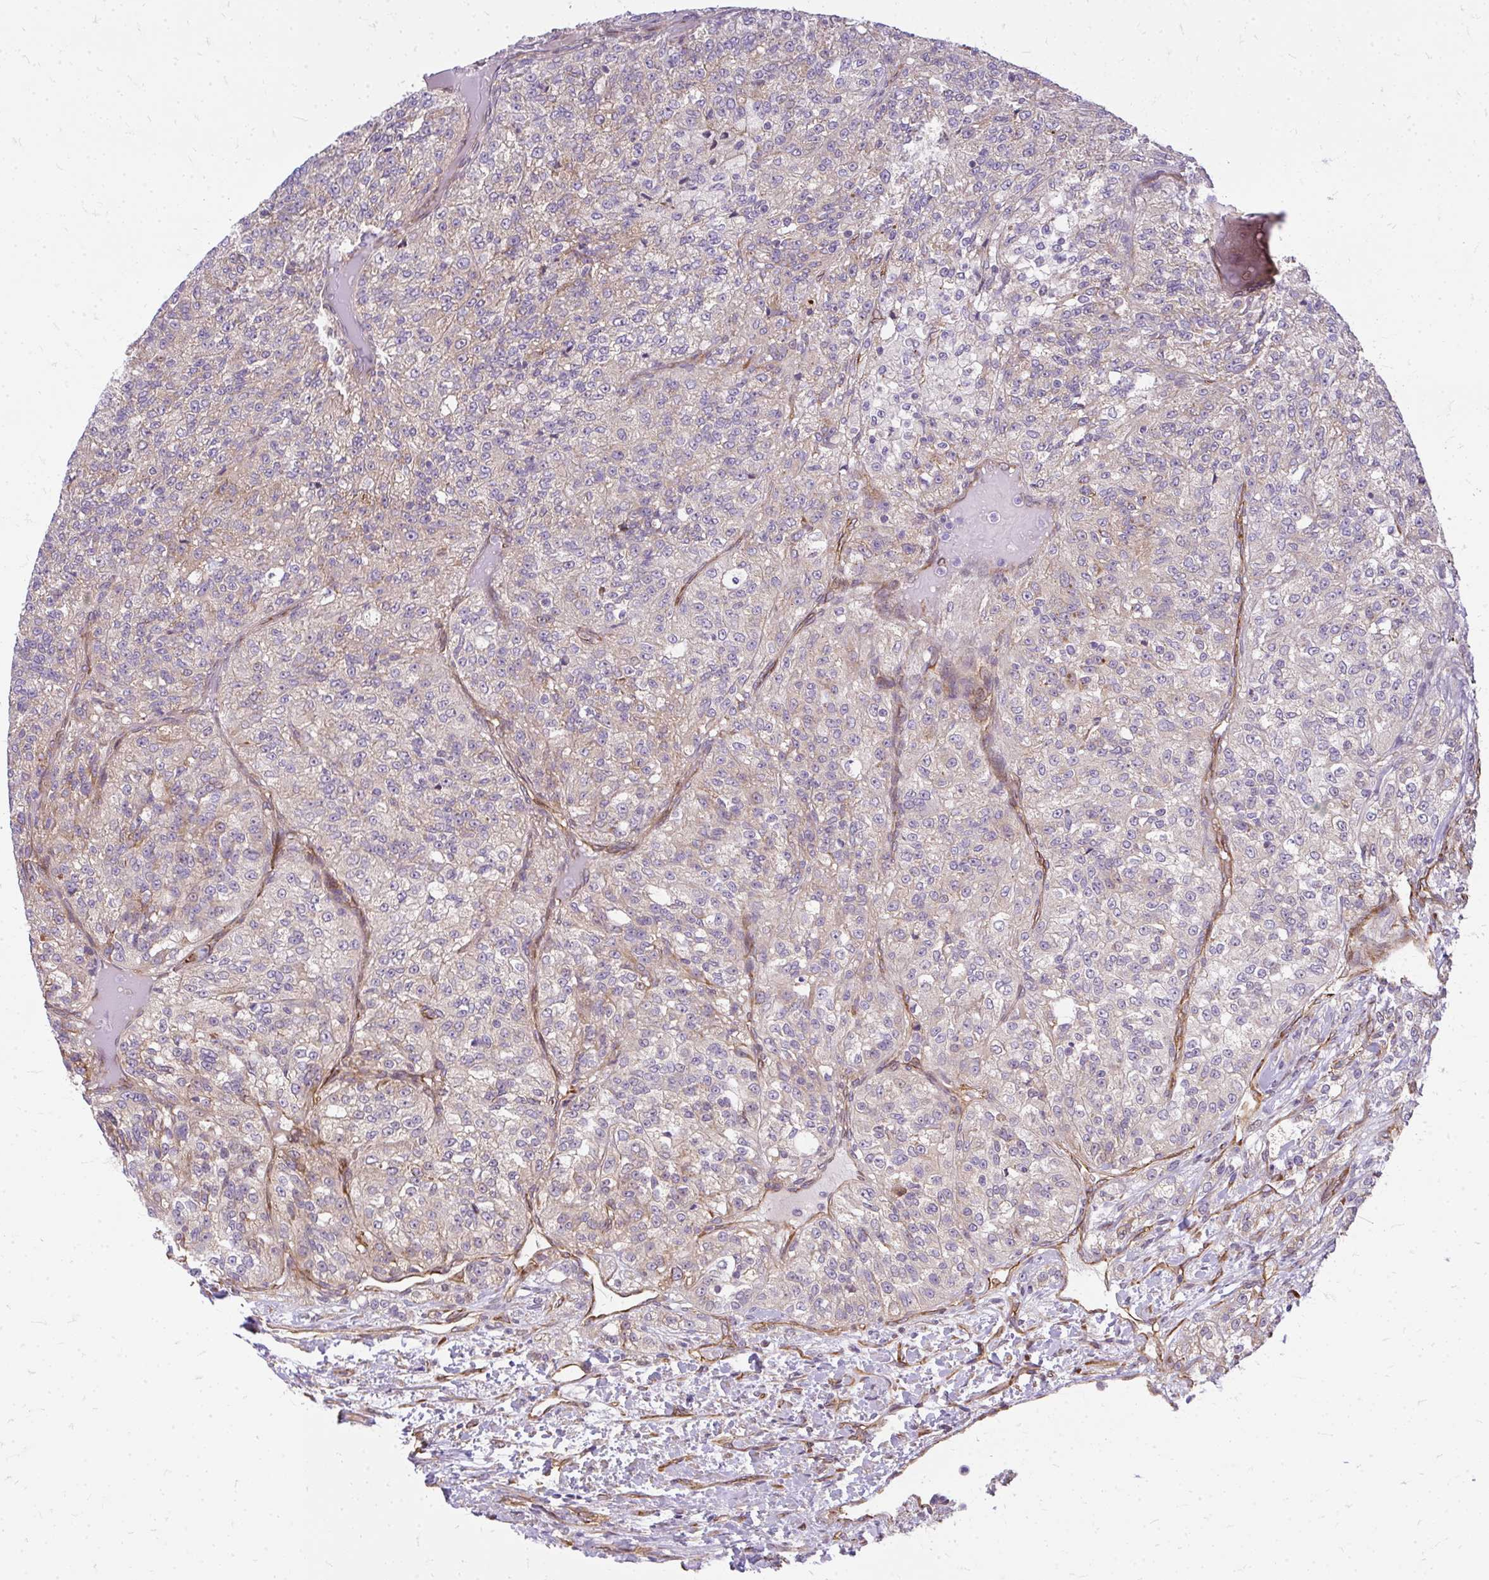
{"staining": {"intensity": "weak", "quantity": "25%-75%", "location": "cytoplasmic/membranous"}, "tissue": "renal cancer", "cell_type": "Tumor cells", "image_type": "cancer", "snomed": [{"axis": "morphology", "description": "Adenocarcinoma, NOS"}, {"axis": "topography", "description": "Kidney"}], "caption": "A low amount of weak cytoplasmic/membranous staining is appreciated in approximately 25%-75% of tumor cells in renal cancer tissue.", "gene": "RSKR", "patient": {"sex": "female", "age": 63}}